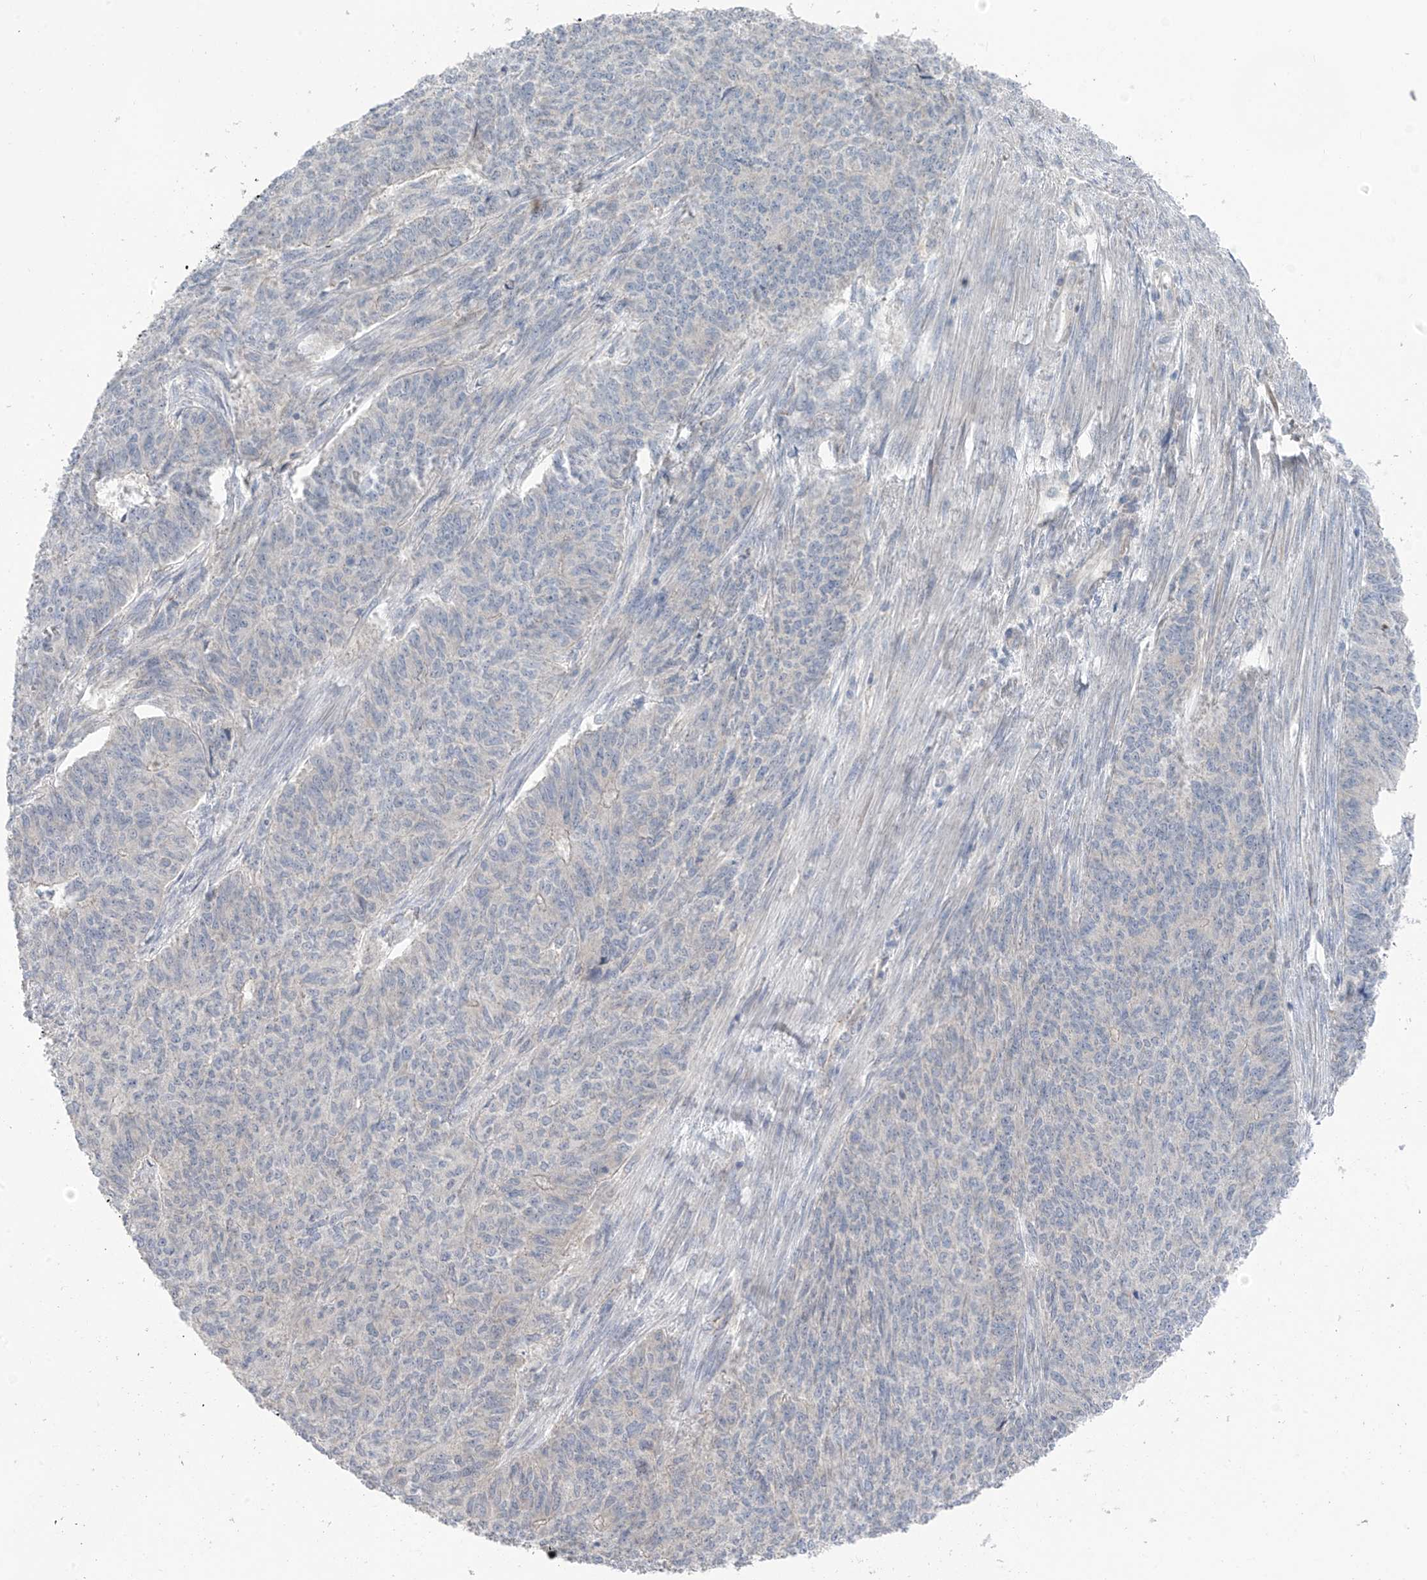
{"staining": {"intensity": "negative", "quantity": "none", "location": "none"}, "tissue": "endometrial cancer", "cell_type": "Tumor cells", "image_type": "cancer", "snomed": [{"axis": "morphology", "description": "Adenocarcinoma, NOS"}, {"axis": "topography", "description": "Endometrium"}], "caption": "A high-resolution histopathology image shows immunohistochemistry (IHC) staining of endometrial cancer, which shows no significant expression in tumor cells.", "gene": "NALCN", "patient": {"sex": "female", "age": 32}}